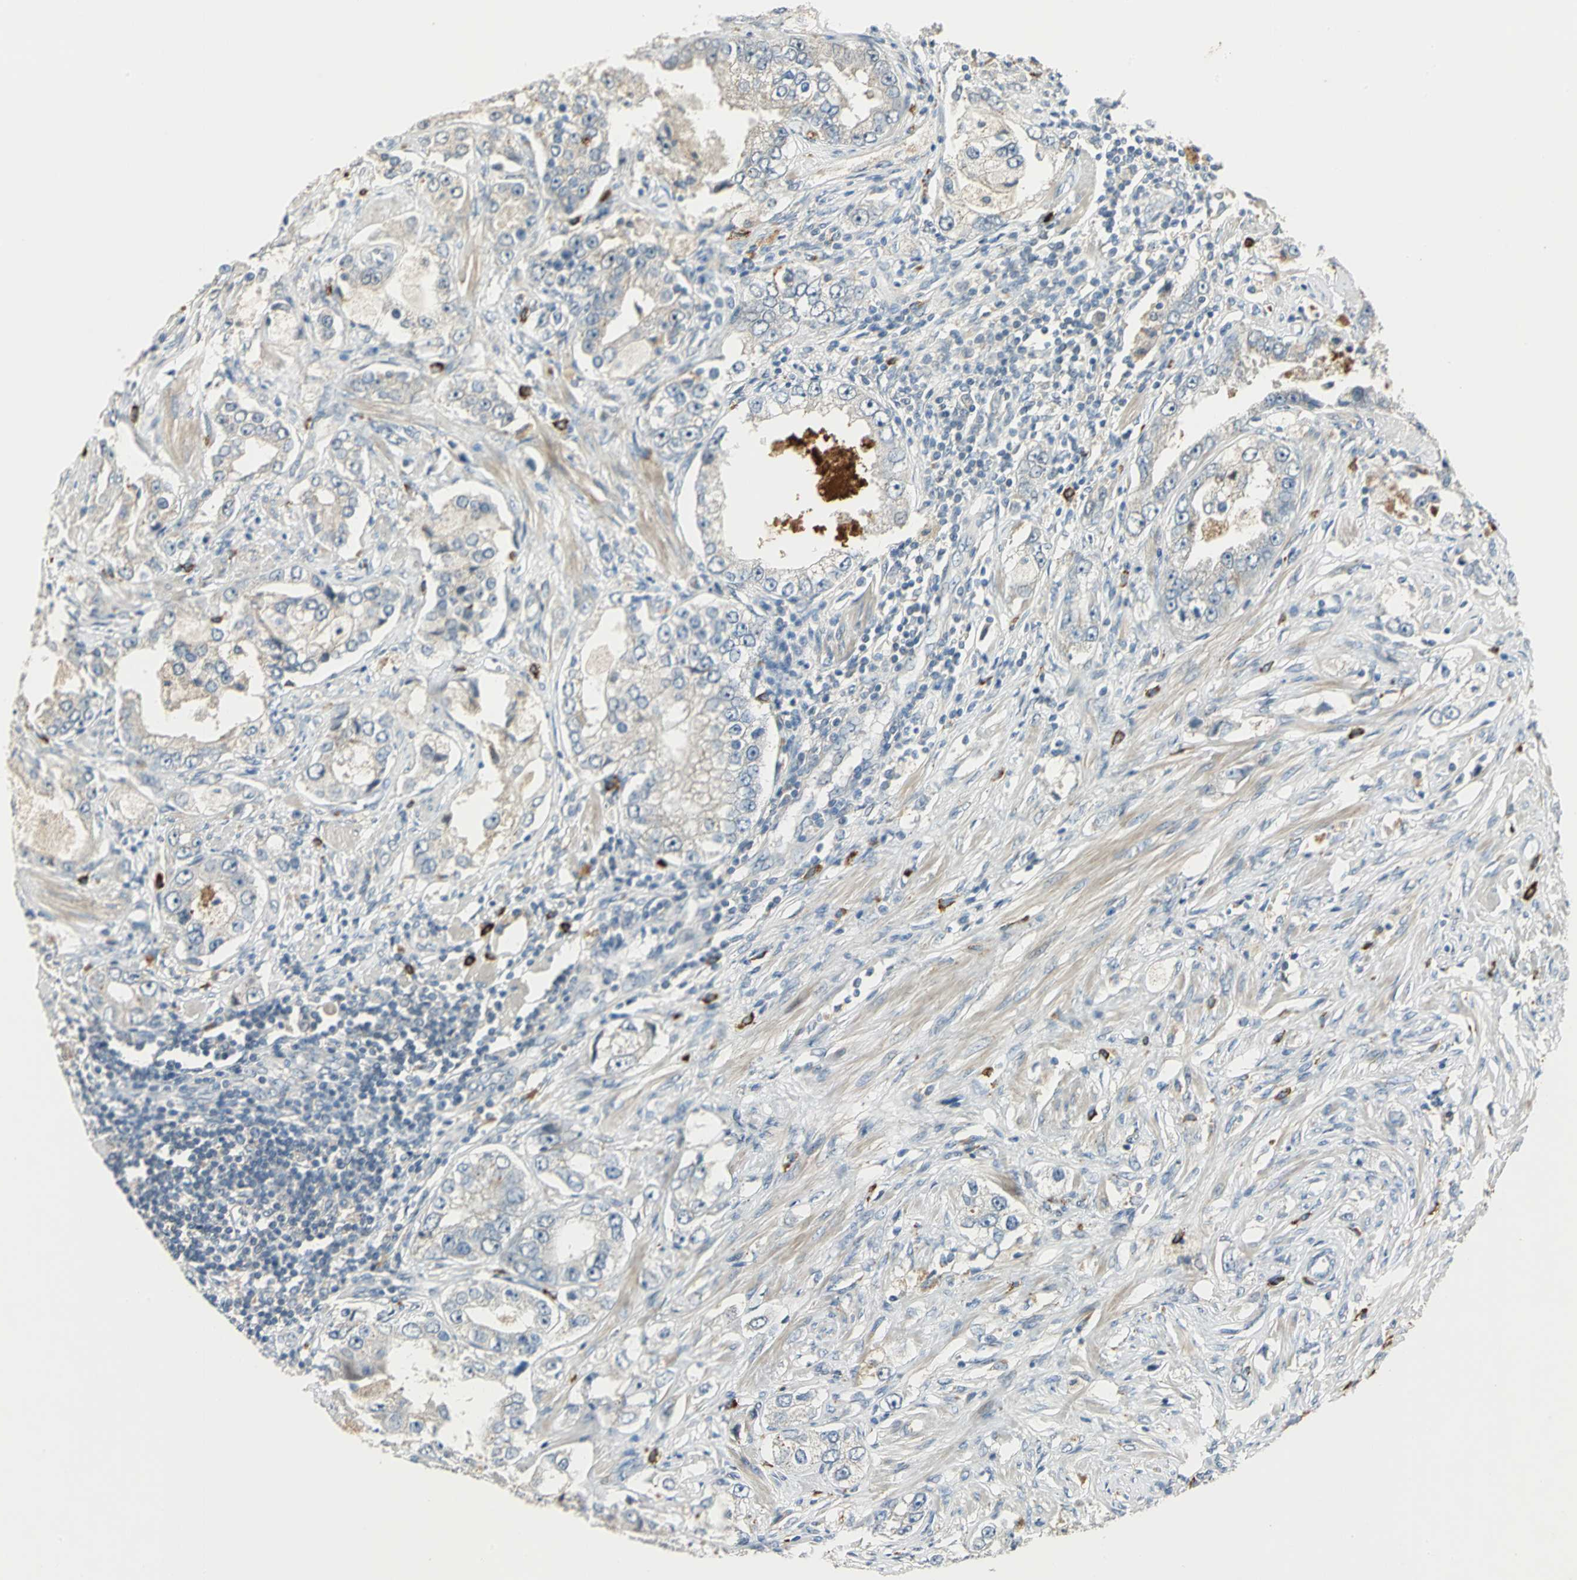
{"staining": {"intensity": "negative", "quantity": "none", "location": "none"}, "tissue": "prostate cancer", "cell_type": "Tumor cells", "image_type": "cancer", "snomed": [{"axis": "morphology", "description": "Adenocarcinoma, High grade"}, {"axis": "topography", "description": "Prostate"}], "caption": "Prostate cancer (high-grade adenocarcinoma) was stained to show a protein in brown. There is no significant staining in tumor cells. (DAB immunohistochemistry with hematoxylin counter stain).", "gene": "PROC", "patient": {"sex": "male", "age": 63}}